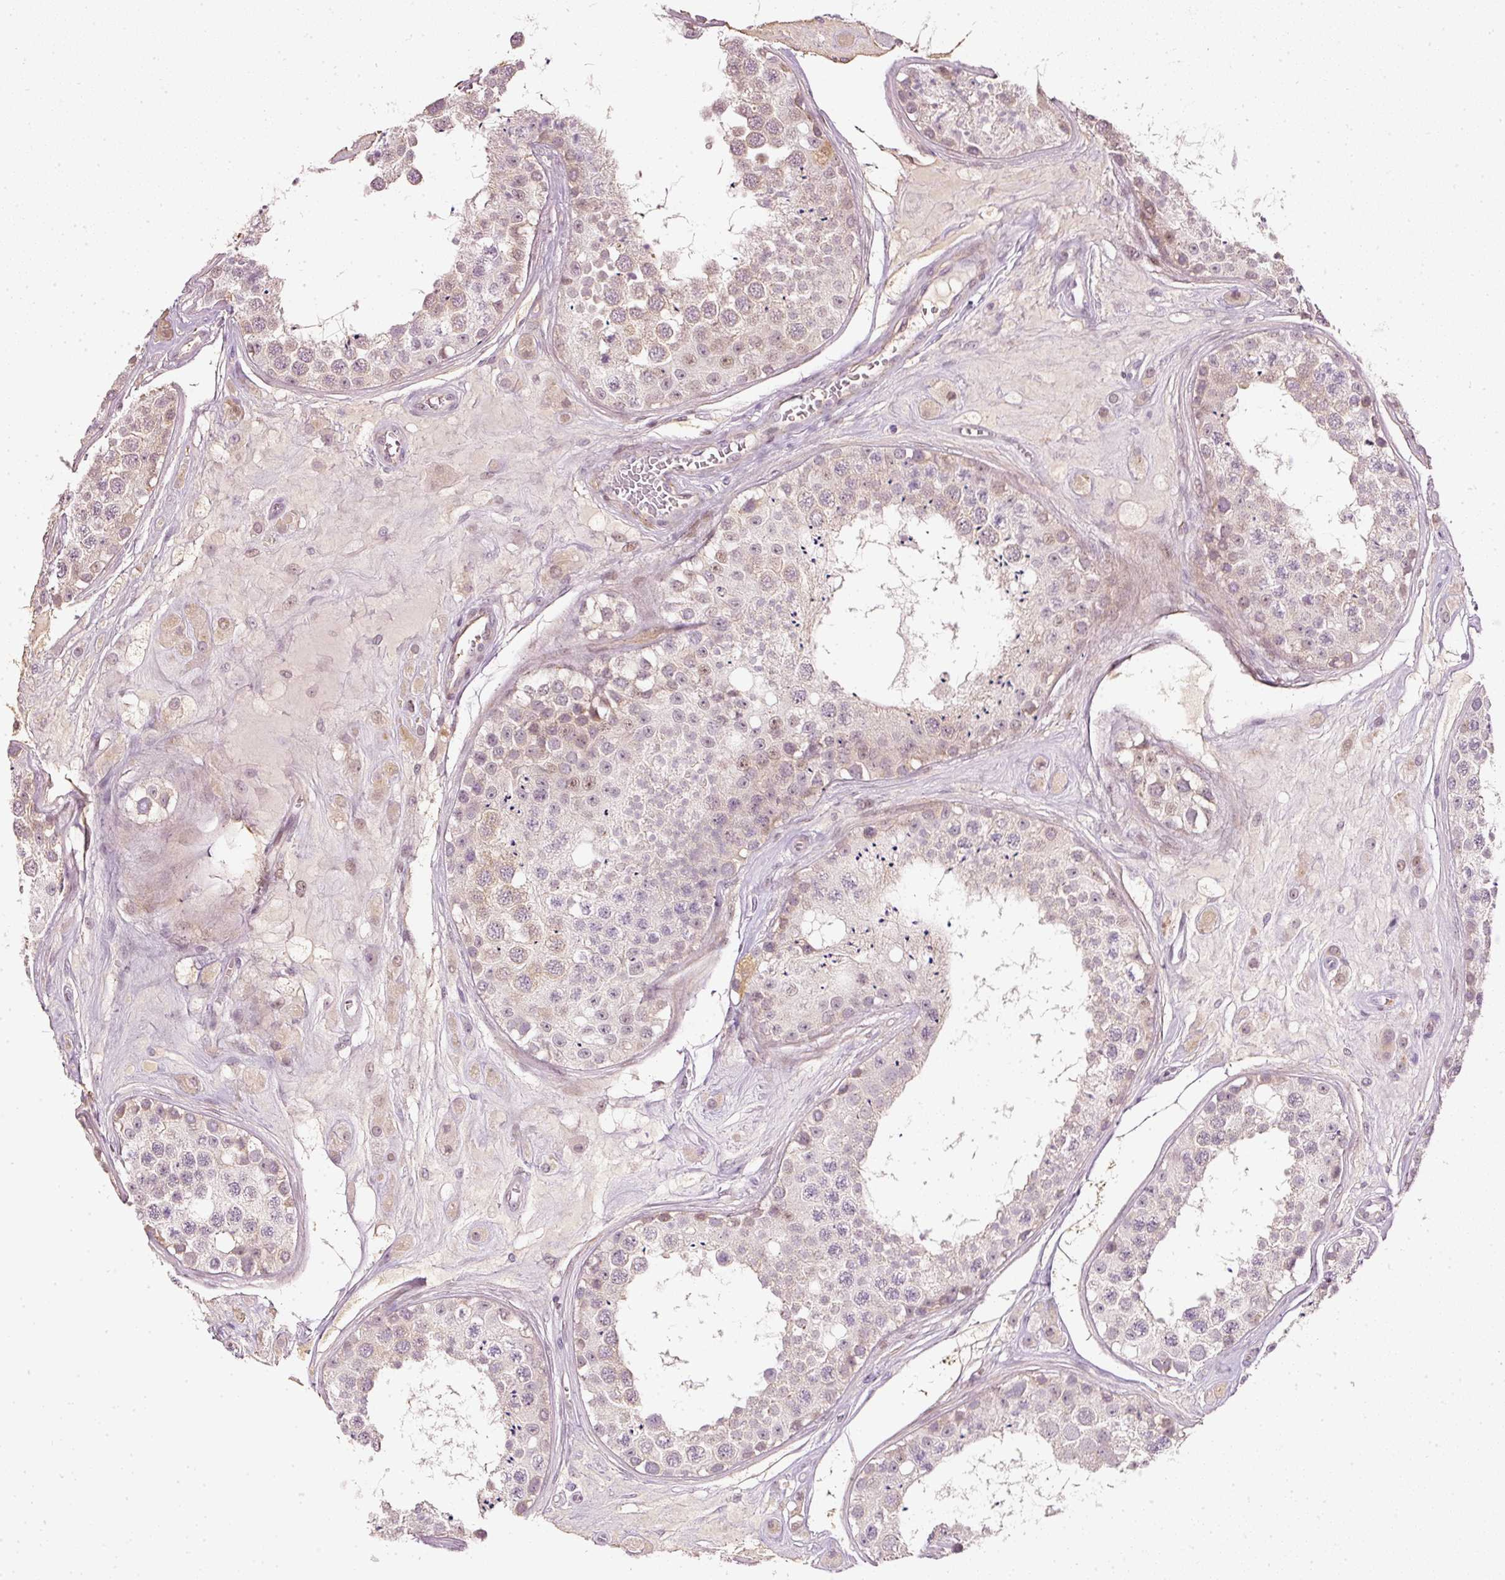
{"staining": {"intensity": "moderate", "quantity": "<25%", "location": "cytoplasmic/membranous"}, "tissue": "testis", "cell_type": "Cells in seminiferous ducts", "image_type": "normal", "snomed": [{"axis": "morphology", "description": "Normal tissue, NOS"}, {"axis": "topography", "description": "Testis"}], "caption": "Protein analysis of normal testis demonstrates moderate cytoplasmic/membranous positivity in approximately <25% of cells in seminiferous ducts. The staining was performed using DAB, with brown indicating positive protein expression. Nuclei are stained blue with hematoxylin.", "gene": "TOGARAM1", "patient": {"sex": "male", "age": 25}}